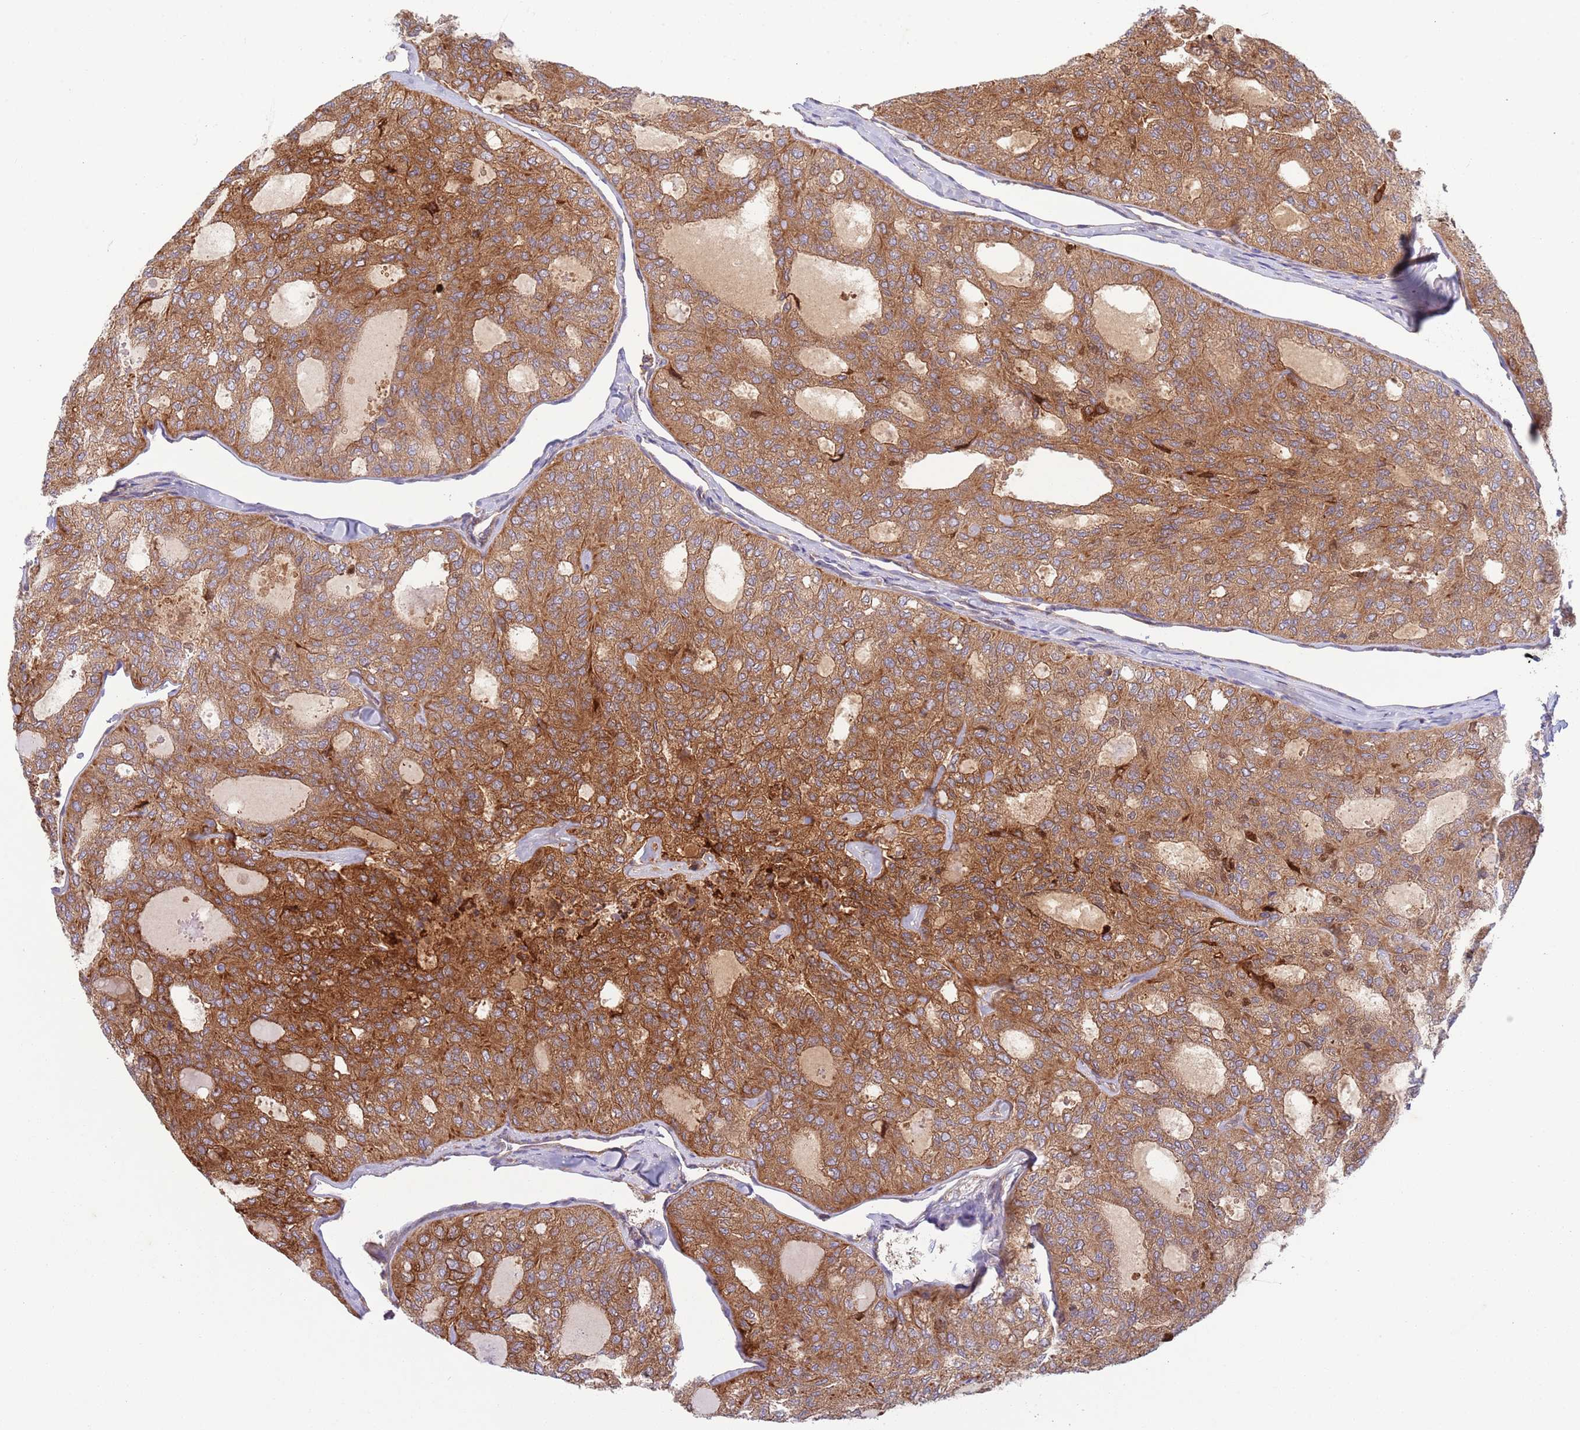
{"staining": {"intensity": "strong", "quantity": "25%-75%", "location": "cytoplasmic/membranous"}, "tissue": "thyroid cancer", "cell_type": "Tumor cells", "image_type": "cancer", "snomed": [{"axis": "morphology", "description": "Follicular adenoma carcinoma, NOS"}, {"axis": "topography", "description": "Thyroid gland"}], "caption": "This micrograph demonstrates immunohistochemistry (IHC) staining of thyroid cancer, with high strong cytoplasmic/membranous staining in about 25%-75% of tumor cells.", "gene": "ZMYM5", "patient": {"sex": "male", "age": 75}}